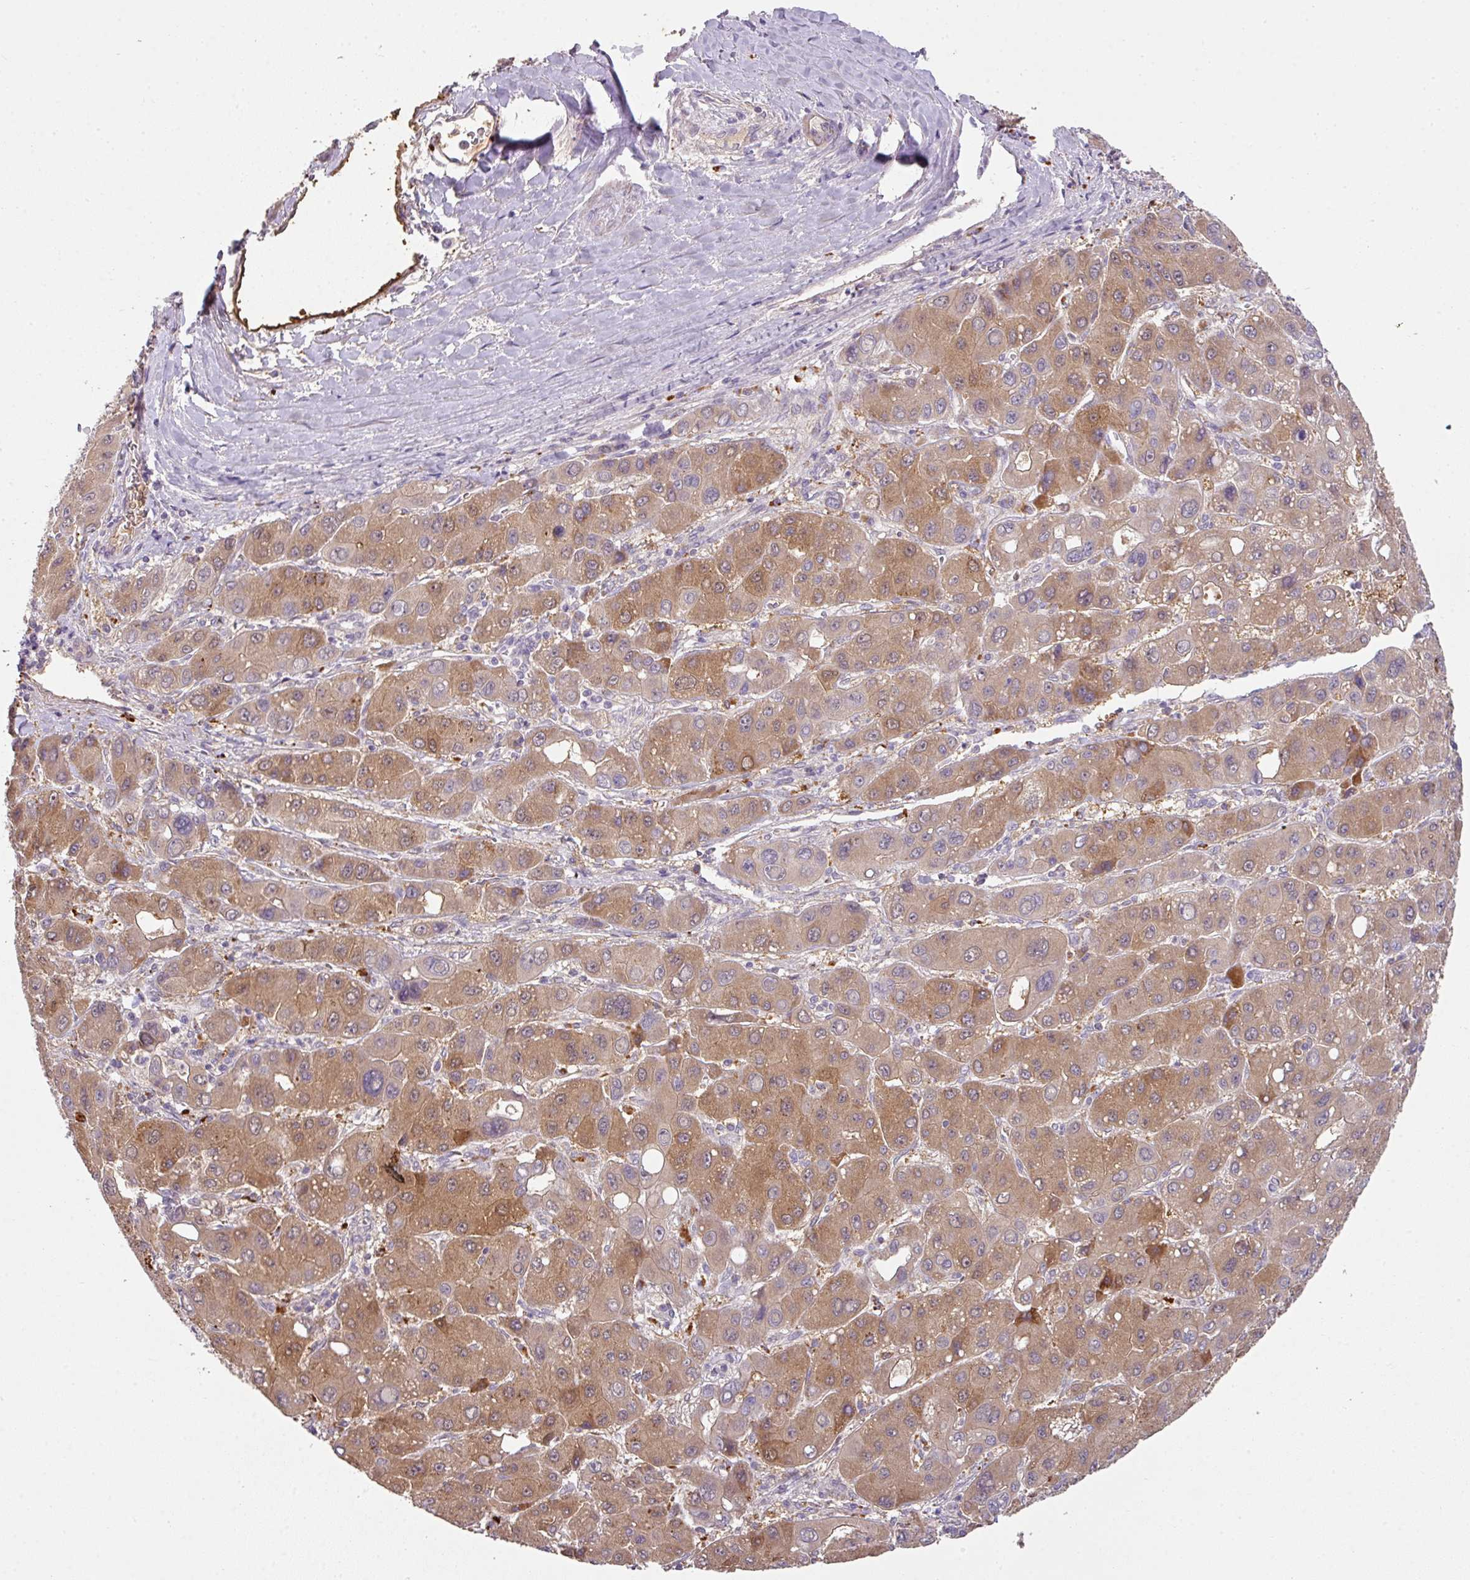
{"staining": {"intensity": "moderate", "quantity": ">75%", "location": "cytoplasmic/membranous"}, "tissue": "liver cancer", "cell_type": "Tumor cells", "image_type": "cancer", "snomed": [{"axis": "morphology", "description": "Carcinoma, Hepatocellular, NOS"}, {"axis": "topography", "description": "Liver"}], "caption": "Liver cancer (hepatocellular carcinoma) stained with a protein marker shows moderate staining in tumor cells.", "gene": "ZNF266", "patient": {"sex": "male", "age": 55}}